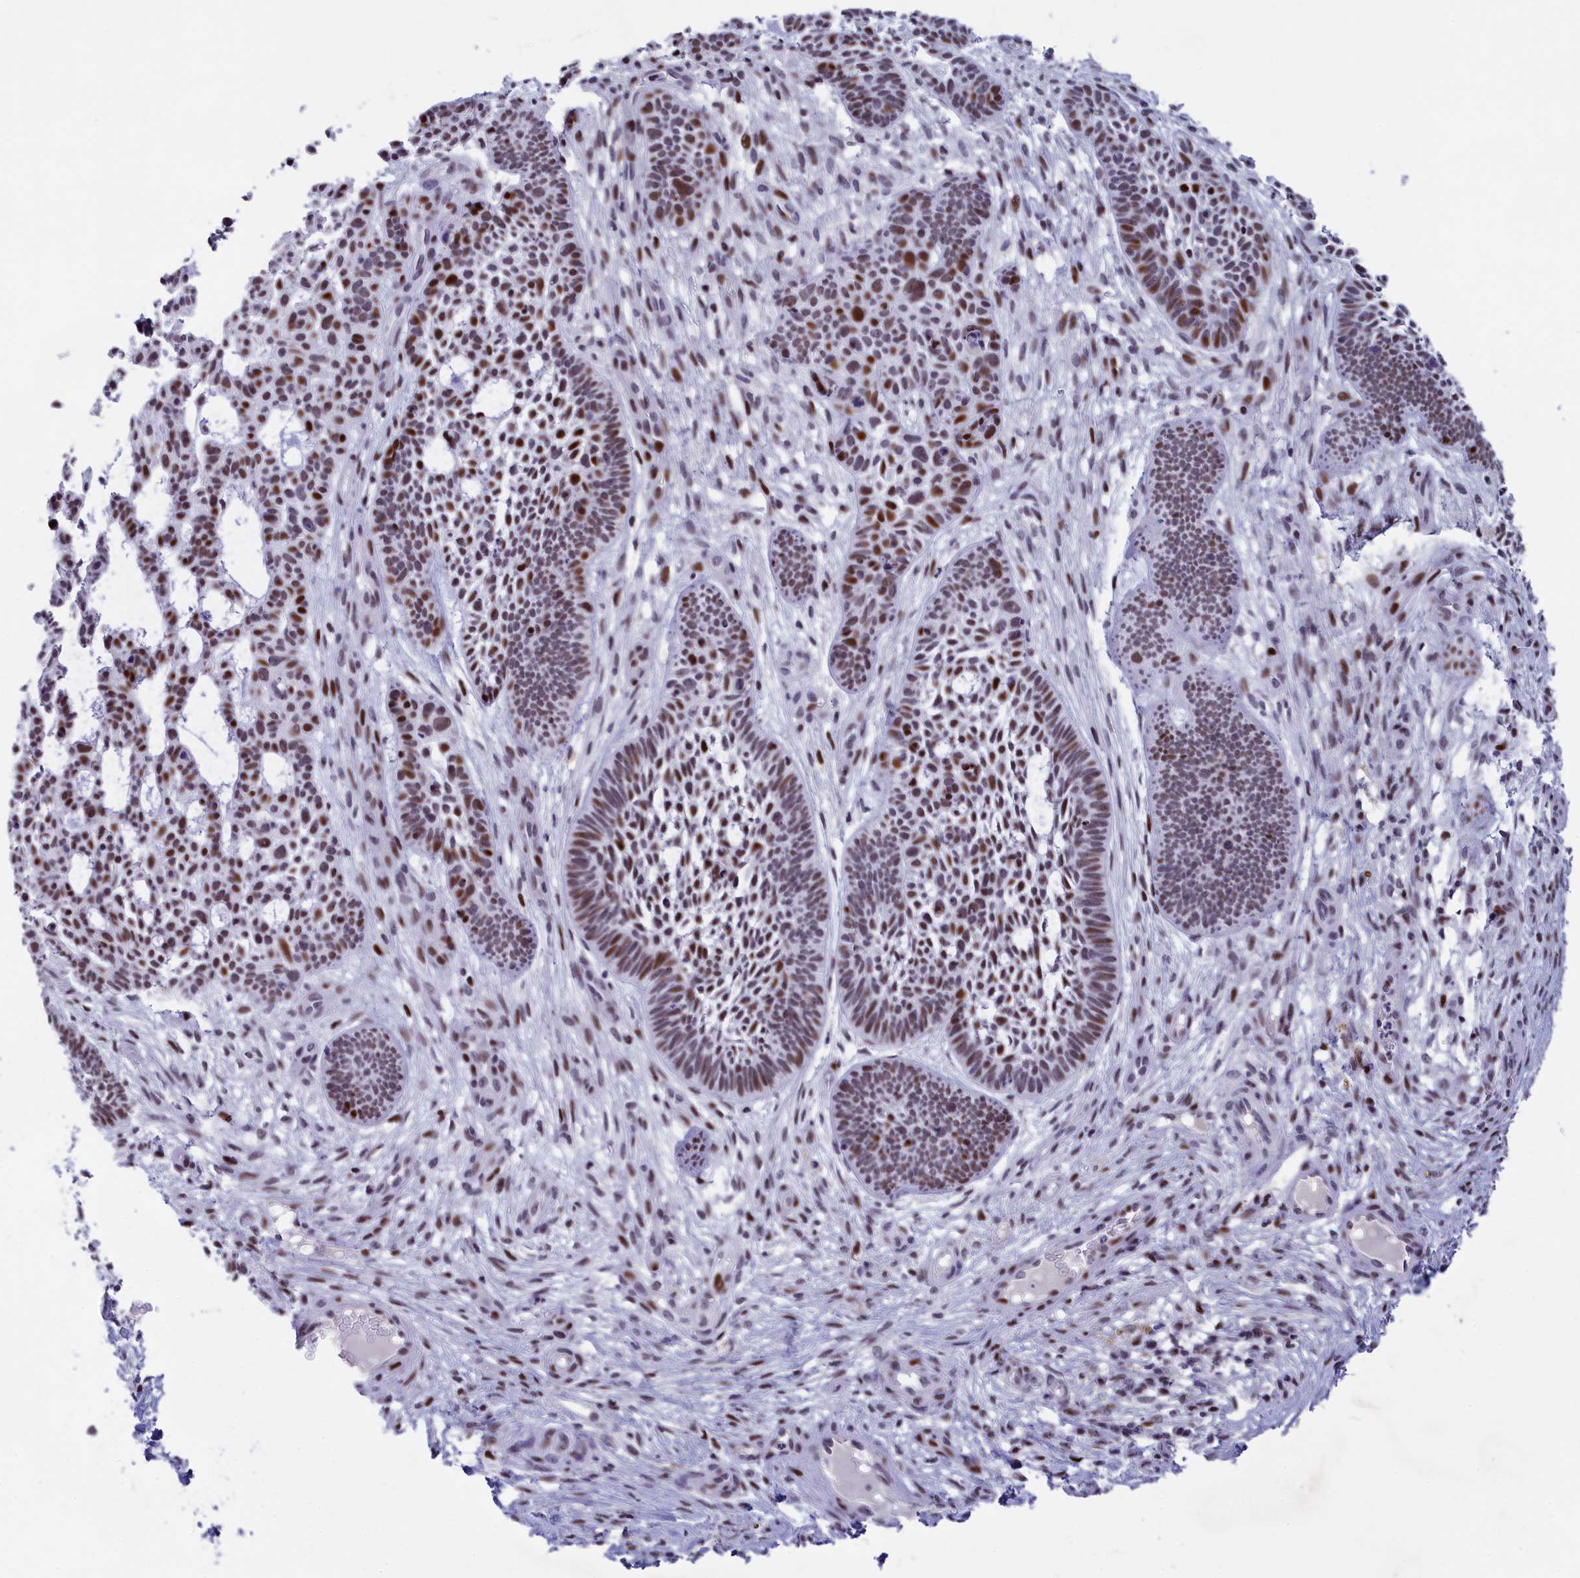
{"staining": {"intensity": "moderate", "quantity": ">75%", "location": "nuclear"}, "tissue": "skin cancer", "cell_type": "Tumor cells", "image_type": "cancer", "snomed": [{"axis": "morphology", "description": "Basal cell carcinoma"}, {"axis": "topography", "description": "Skin"}], "caption": "Immunohistochemical staining of human skin basal cell carcinoma demonstrates medium levels of moderate nuclear protein positivity in about >75% of tumor cells. The protein is shown in brown color, while the nuclei are stained blue.", "gene": "NSA2", "patient": {"sex": "male", "age": 89}}